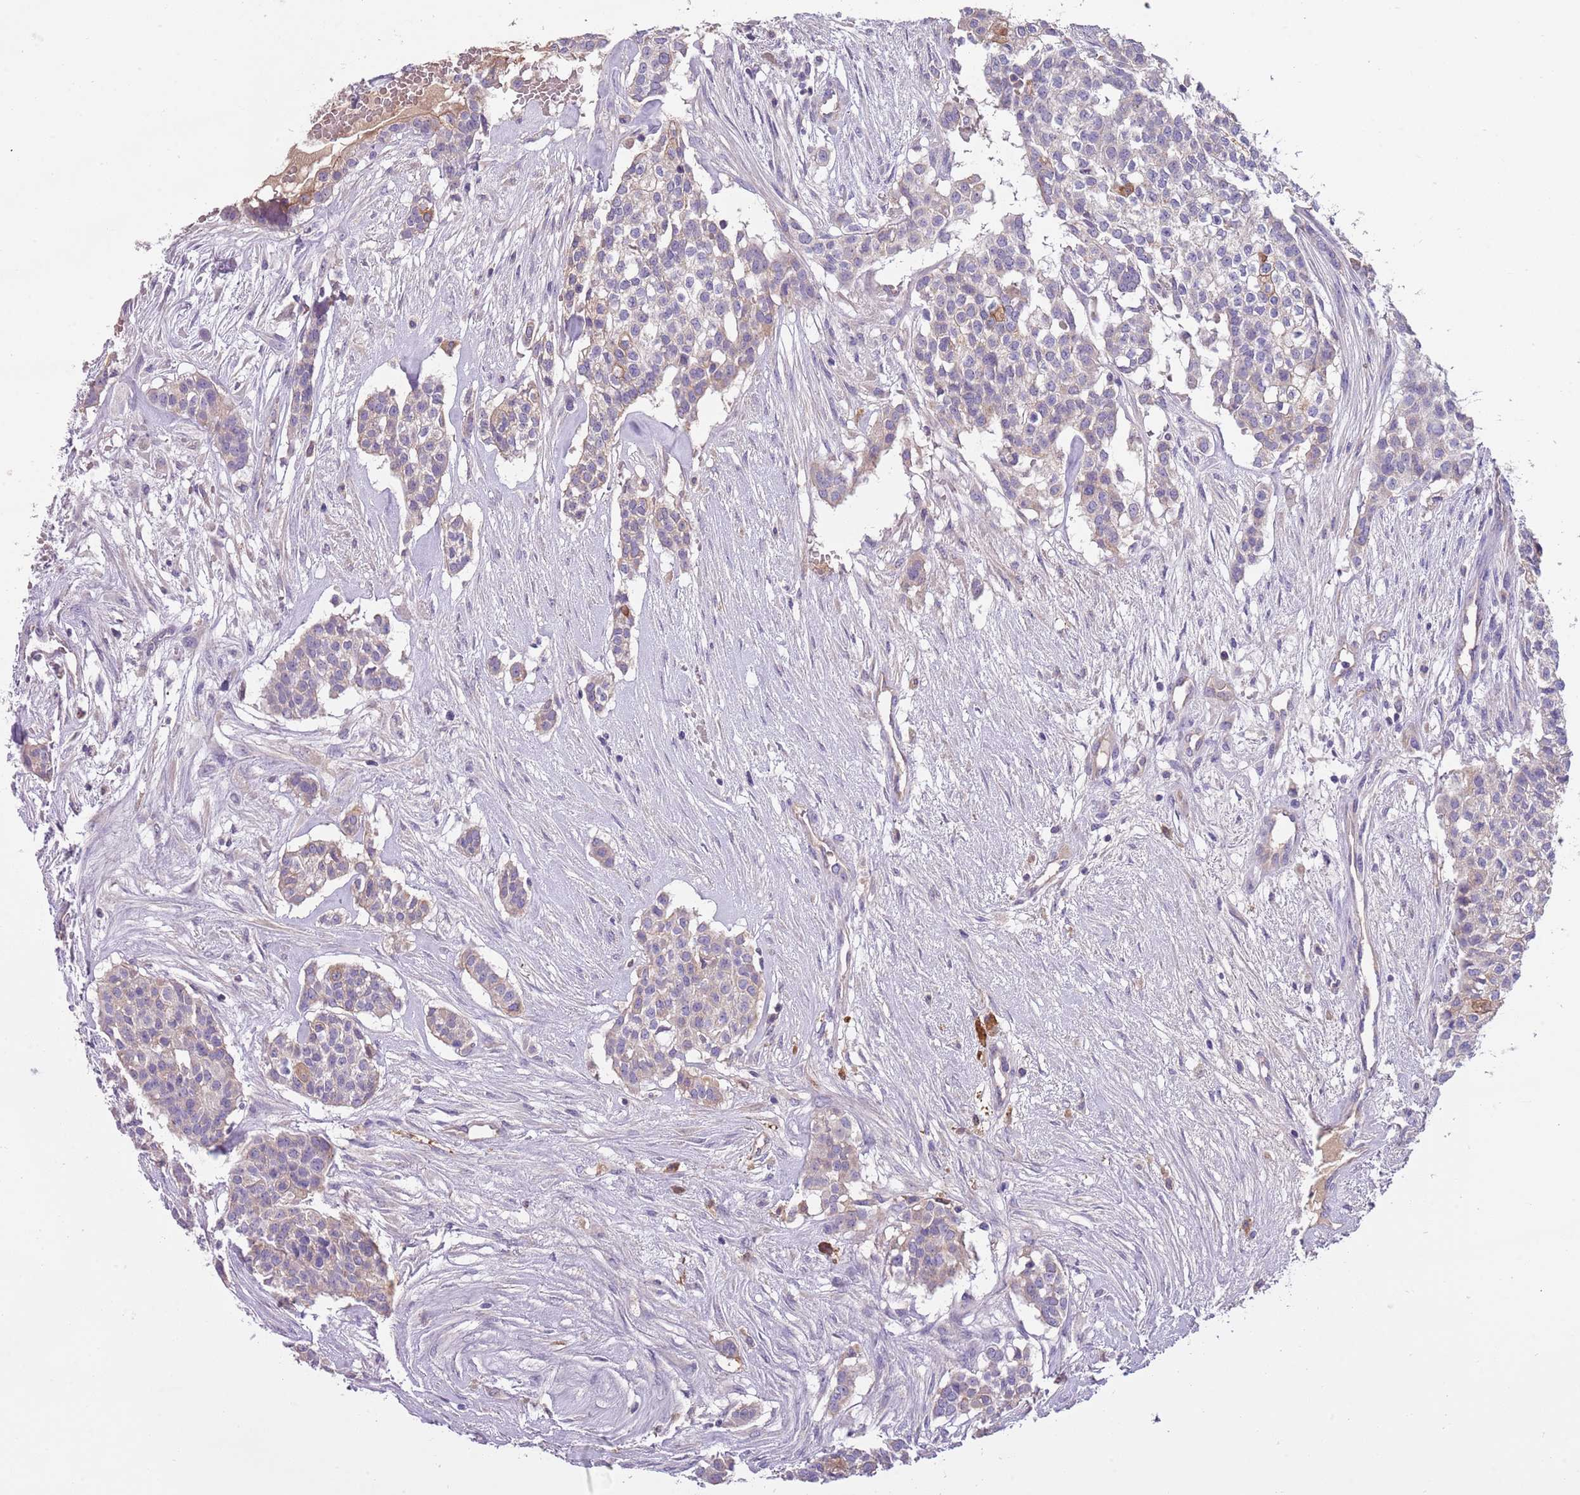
{"staining": {"intensity": "weak", "quantity": "<25%", "location": "cytoplasmic/membranous"}, "tissue": "head and neck cancer", "cell_type": "Tumor cells", "image_type": "cancer", "snomed": [{"axis": "morphology", "description": "Adenocarcinoma, NOS"}, {"axis": "topography", "description": "Head-Neck"}], "caption": "Tumor cells are negative for brown protein staining in head and neck adenocarcinoma.", "gene": "HES3", "patient": {"sex": "male", "age": 81}}